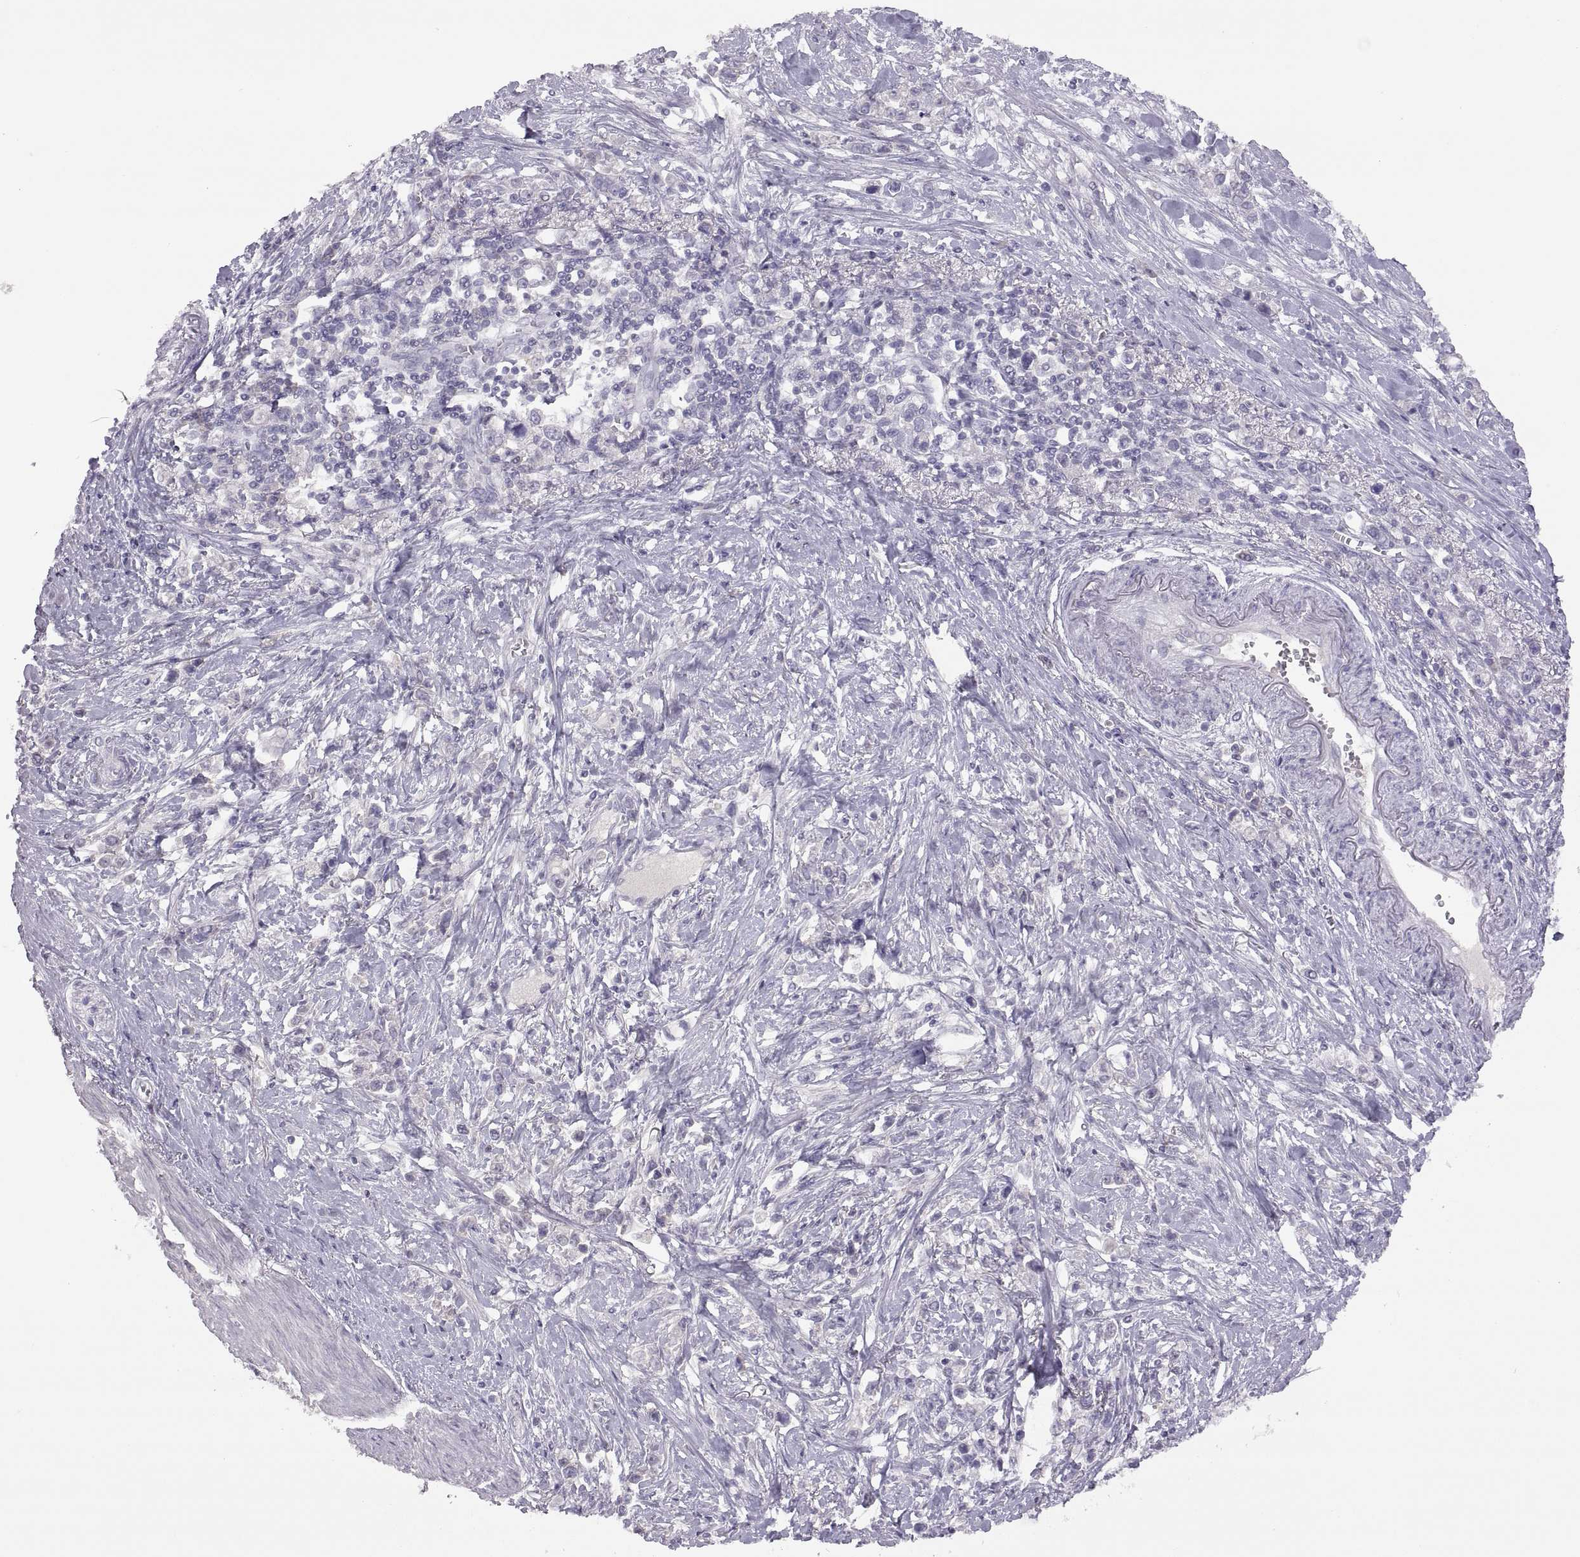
{"staining": {"intensity": "negative", "quantity": "none", "location": "none"}, "tissue": "stomach cancer", "cell_type": "Tumor cells", "image_type": "cancer", "snomed": [{"axis": "morphology", "description": "Adenocarcinoma, NOS"}, {"axis": "topography", "description": "Stomach"}], "caption": "An immunohistochemistry micrograph of stomach adenocarcinoma is shown. There is no staining in tumor cells of stomach adenocarcinoma.", "gene": "TBX19", "patient": {"sex": "male", "age": 63}}